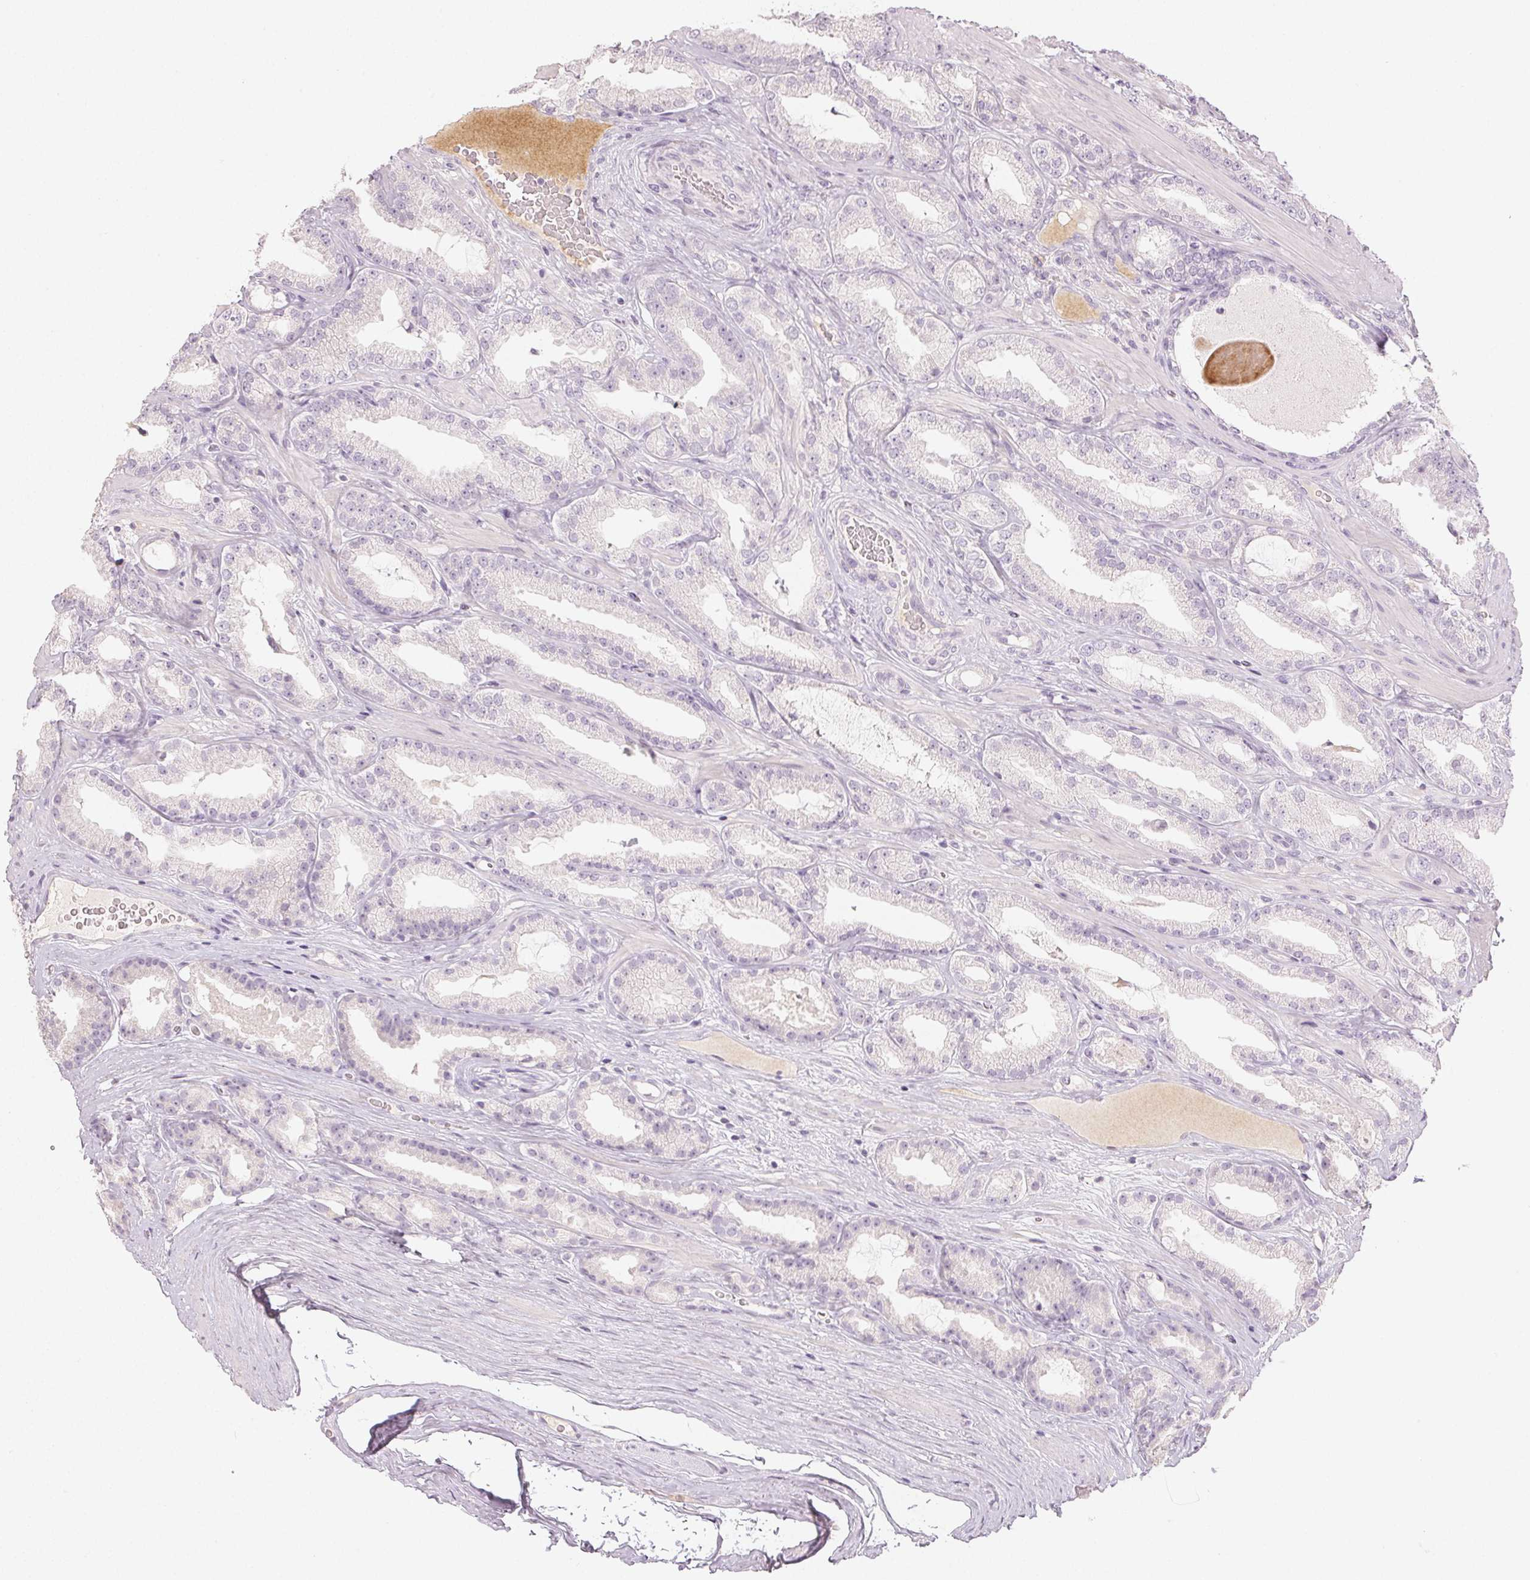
{"staining": {"intensity": "negative", "quantity": "none", "location": "none"}, "tissue": "prostate cancer", "cell_type": "Tumor cells", "image_type": "cancer", "snomed": [{"axis": "morphology", "description": "Adenocarcinoma, Low grade"}, {"axis": "topography", "description": "Prostate"}], "caption": "This image is of prostate cancer (low-grade adenocarcinoma) stained with IHC to label a protein in brown with the nuclei are counter-stained blue. There is no staining in tumor cells.", "gene": "LVRN", "patient": {"sex": "male", "age": 61}}